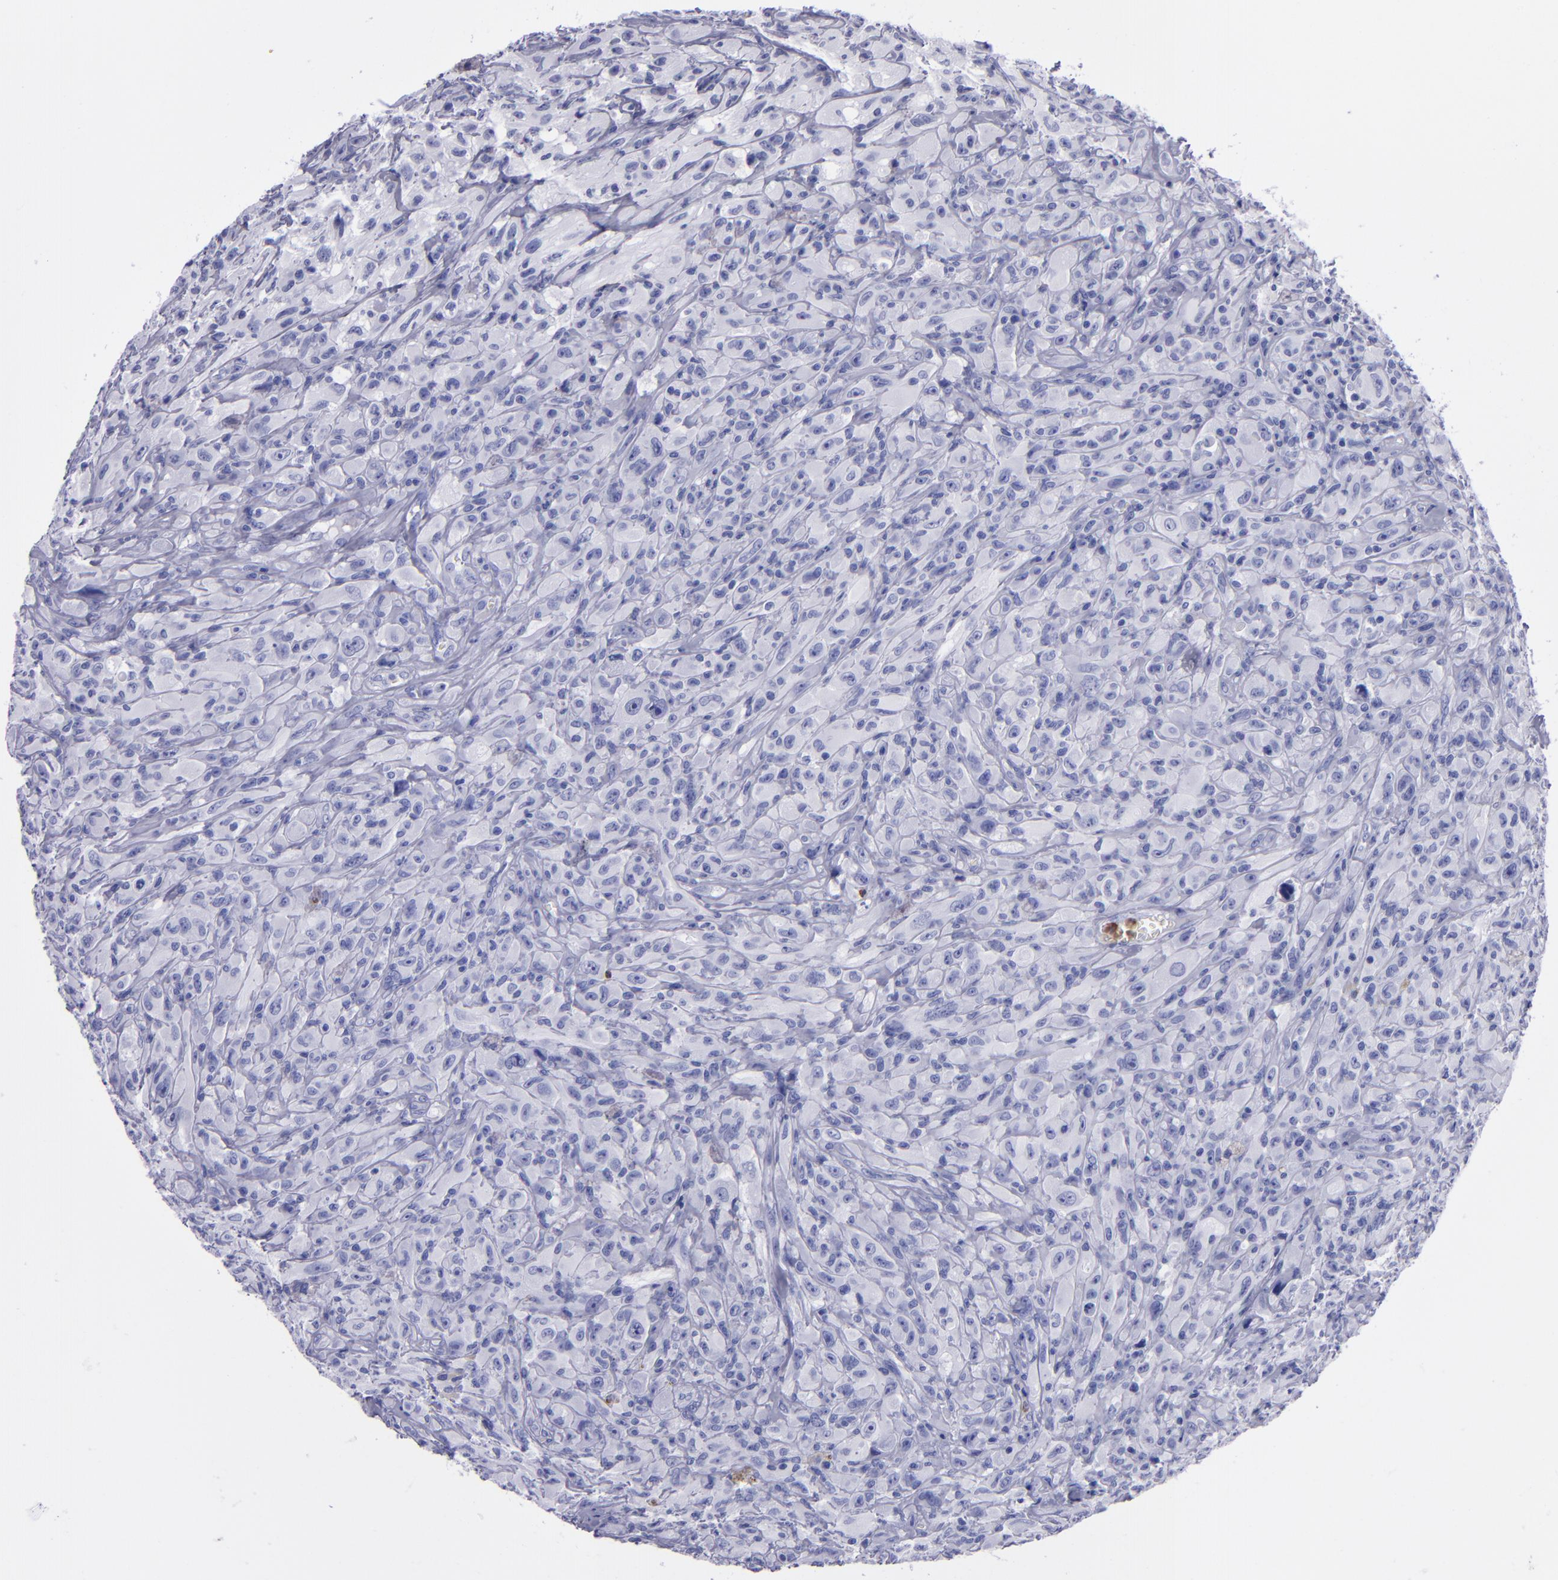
{"staining": {"intensity": "negative", "quantity": "none", "location": "none"}, "tissue": "glioma", "cell_type": "Tumor cells", "image_type": "cancer", "snomed": [{"axis": "morphology", "description": "Glioma, malignant, High grade"}, {"axis": "topography", "description": "Brain"}], "caption": "Protein analysis of malignant high-grade glioma exhibits no significant staining in tumor cells.", "gene": "CR1", "patient": {"sex": "male", "age": 48}}